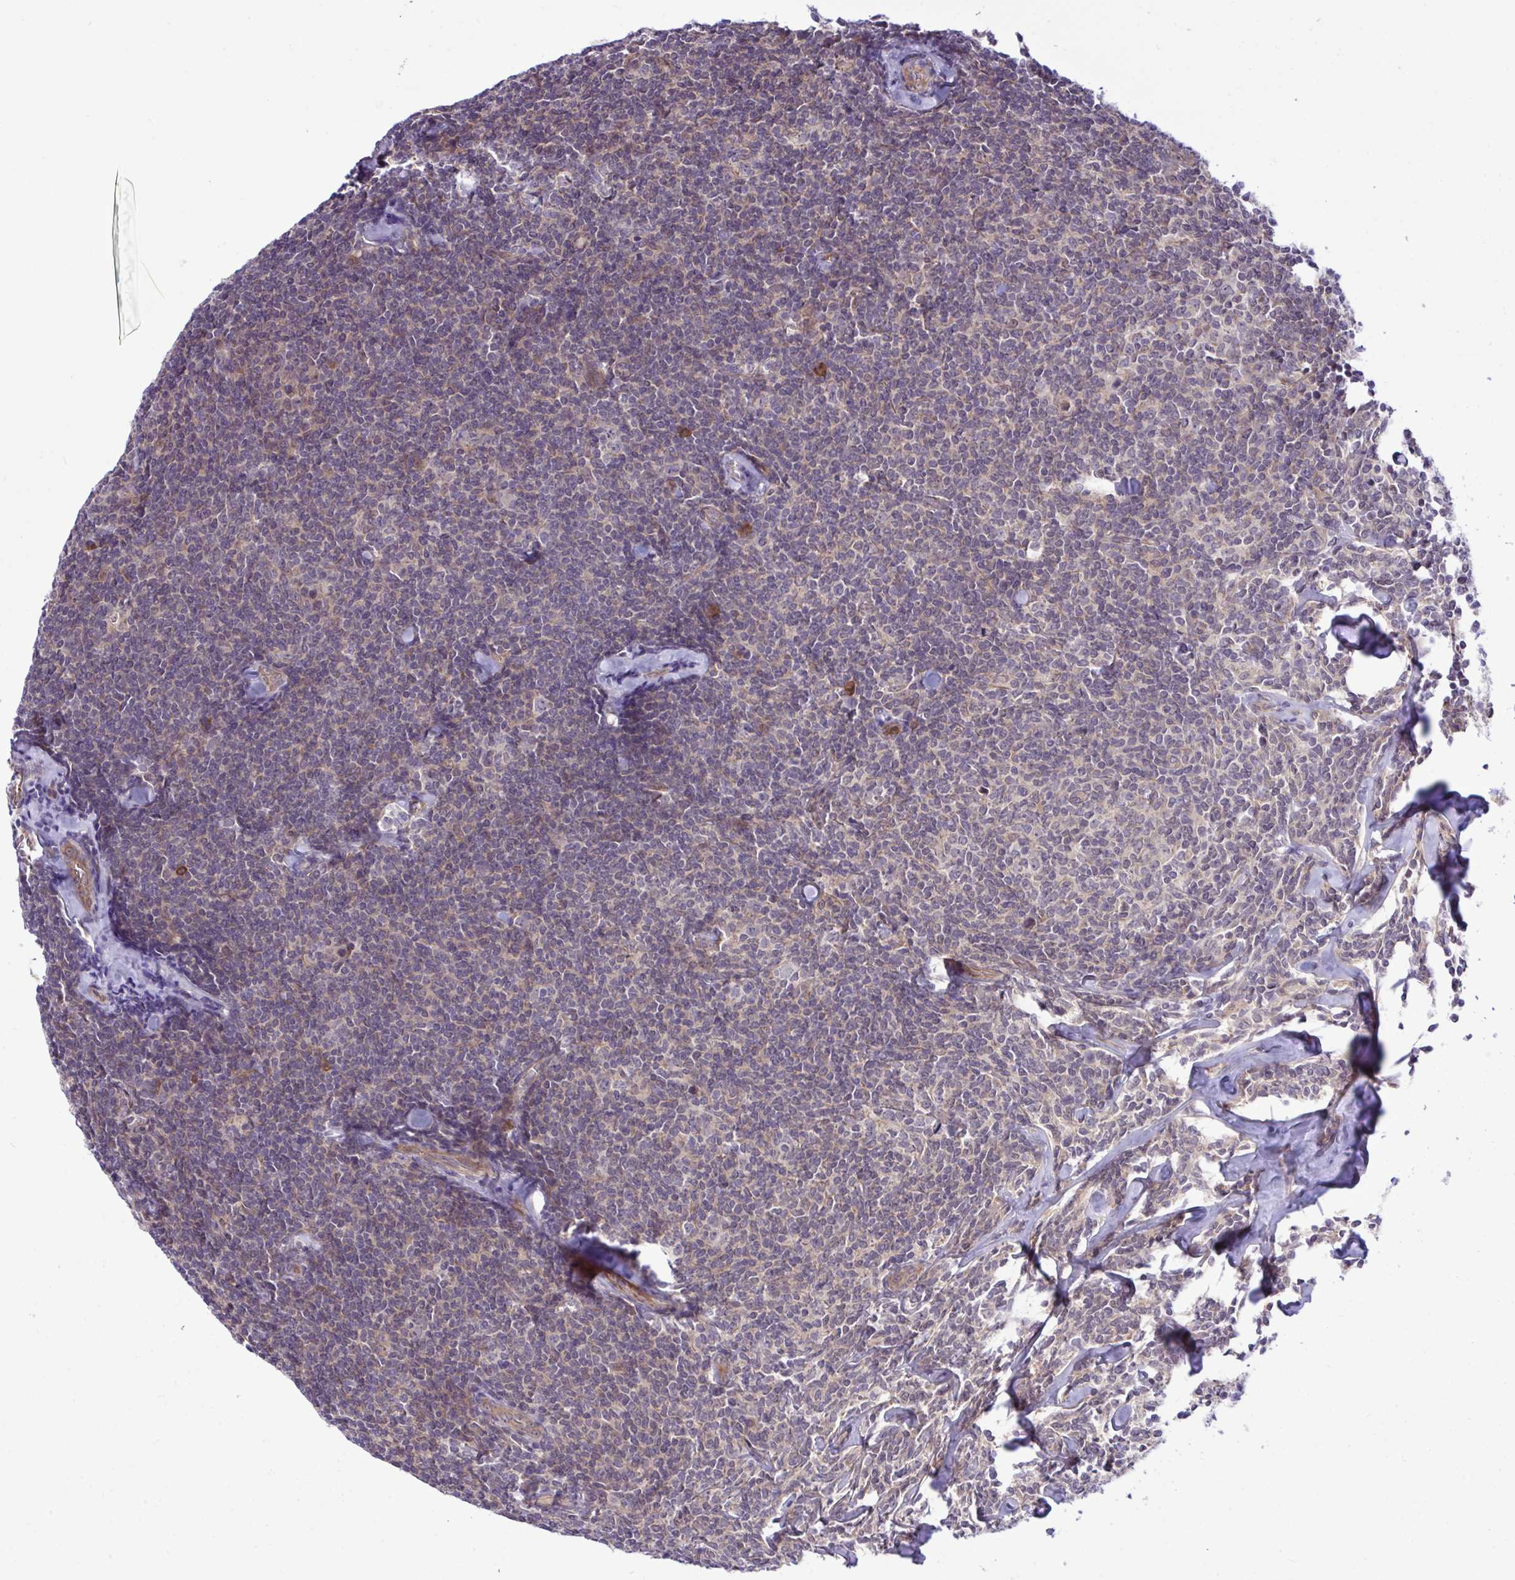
{"staining": {"intensity": "negative", "quantity": "none", "location": "none"}, "tissue": "lymphoma", "cell_type": "Tumor cells", "image_type": "cancer", "snomed": [{"axis": "morphology", "description": "Malignant lymphoma, non-Hodgkin's type, Low grade"}, {"axis": "topography", "description": "Lymph node"}], "caption": "The photomicrograph reveals no significant positivity in tumor cells of lymphoma.", "gene": "CMPK1", "patient": {"sex": "female", "age": 56}}